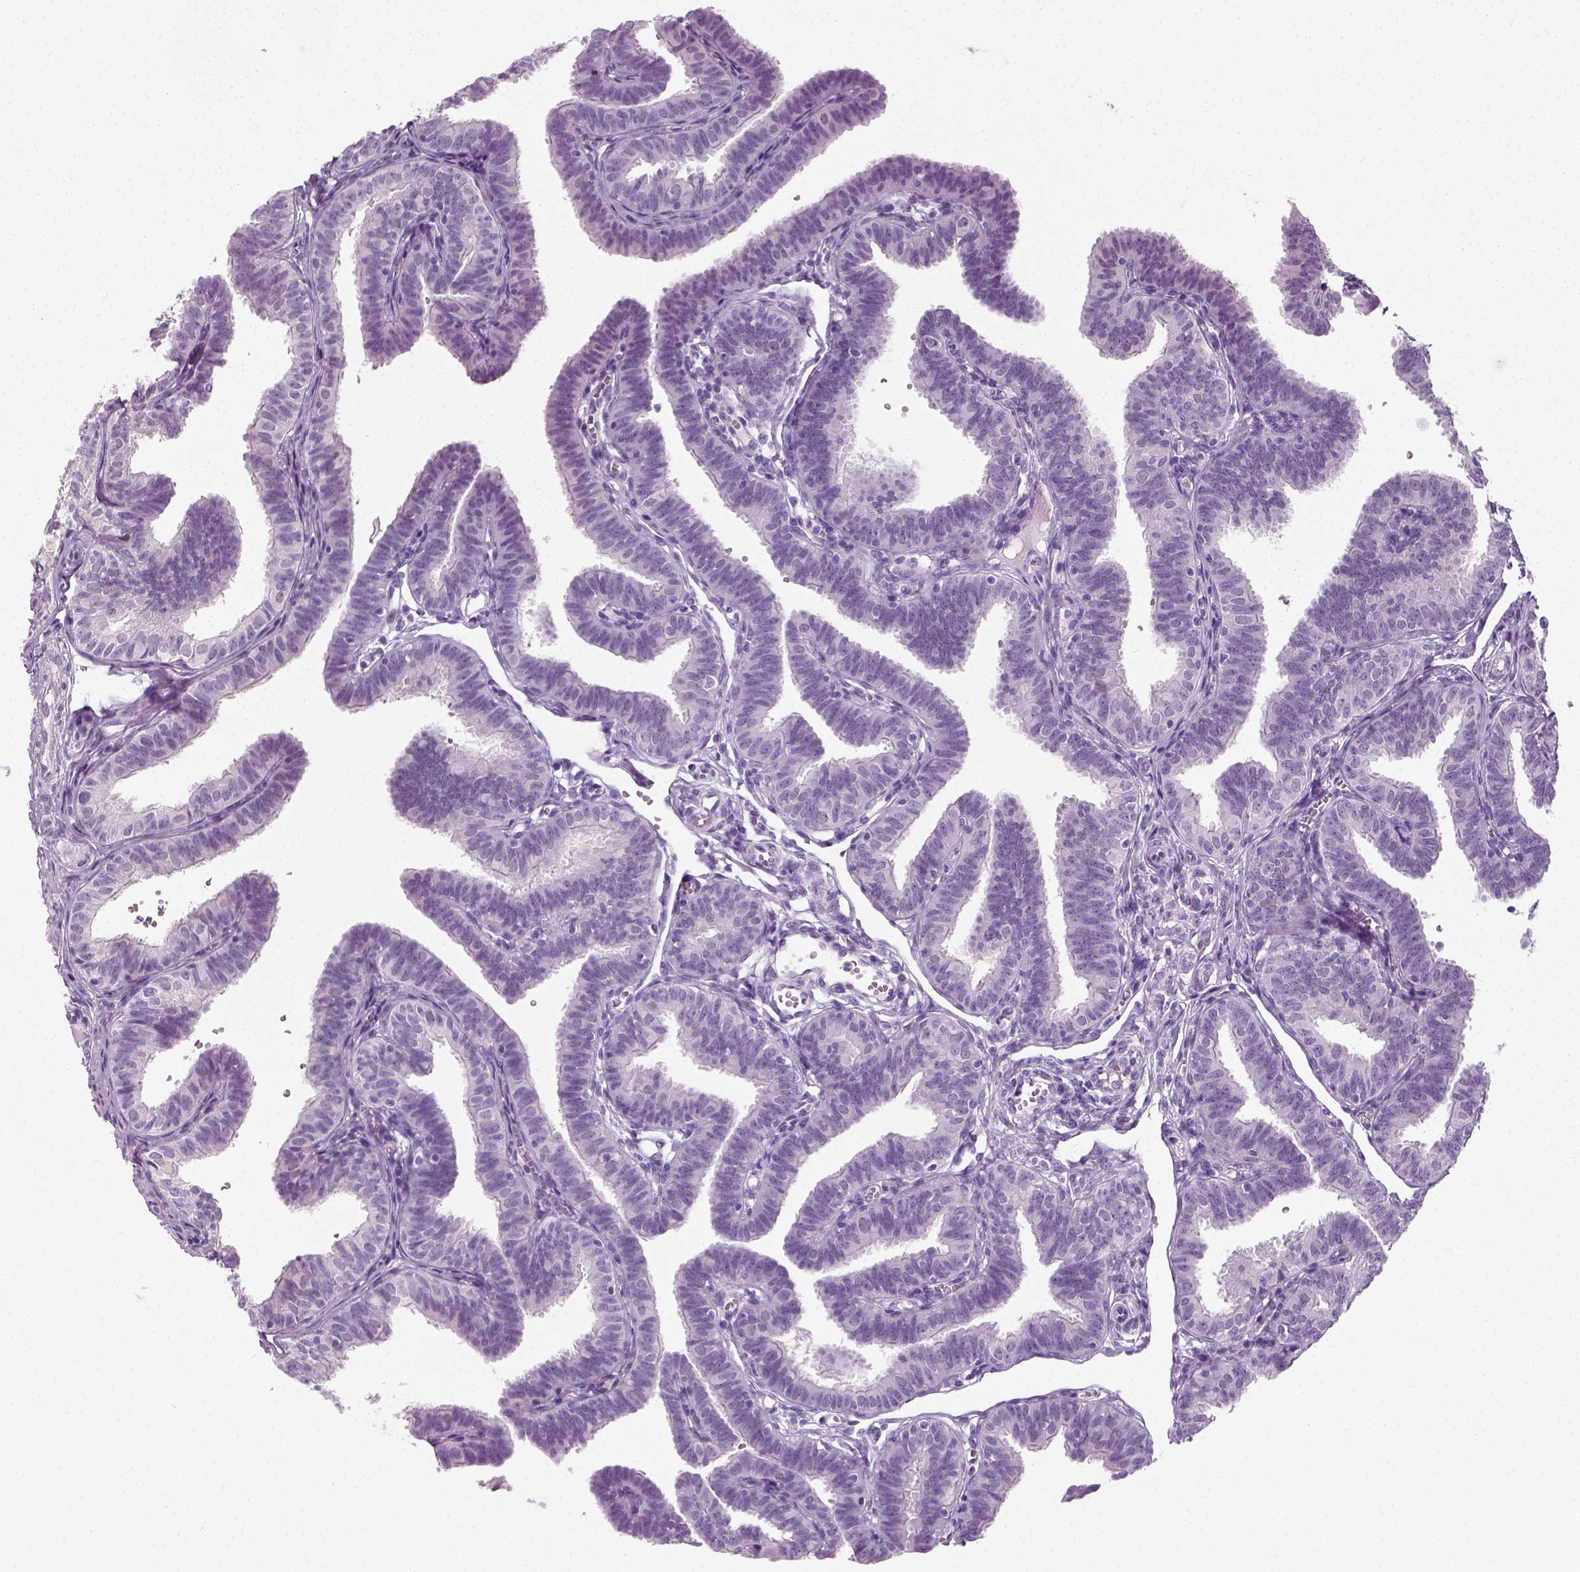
{"staining": {"intensity": "negative", "quantity": "none", "location": "none"}, "tissue": "fallopian tube", "cell_type": "Glandular cells", "image_type": "normal", "snomed": [{"axis": "morphology", "description": "Normal tissue, NOS"}, {"axis": "topography", "description": "Fallopian tube"}], "caption": "IHC micrograph of normal fallopian tube: human fallopian tube stained with DAB reveals no significant protein staining in glandular cells. (DAB (3,3'-diaminobenzidine) immunohistochemistry with hematoxylin counter stain).", "gene": "SPATA31E1", "patient": {"sex": "female", "age": 25}}